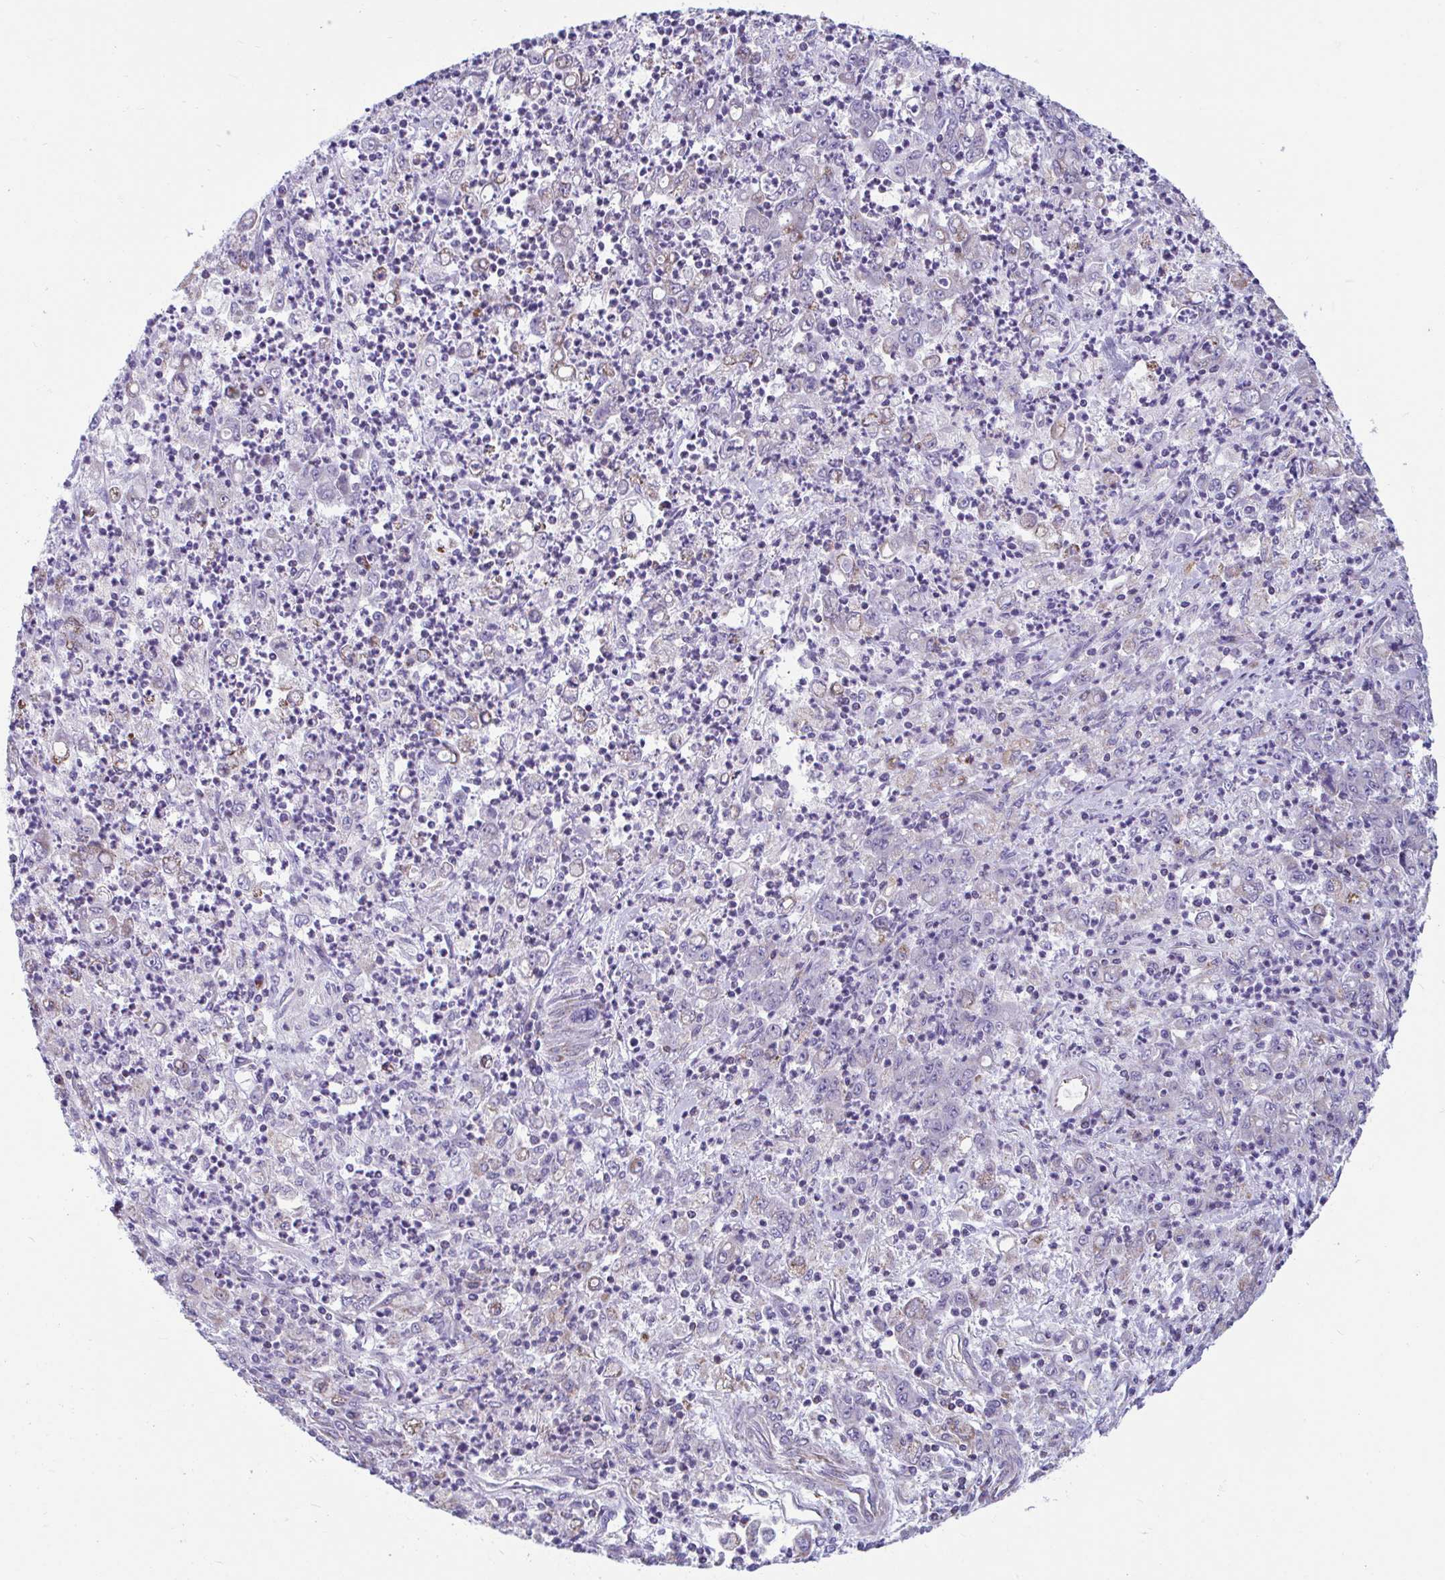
{"staining": {"intensity": "weak", "quantity": "25%-75%", "location": "cytoplasmic/membranous"}, "tissue": "stomach cancer", "cell_type": "Tumor cells", "image_type": "cancer", "snomed": [{"axis": "morphology", "description": "Adenocarcinoma, NOS"}, {"axis": "topography", "description": "Stomach, lower"}], "caption": "Stomach cancer (adenocarcinoma) stained with DAB IHC demonstrates low levels of weak cytoplasmic/membranous expression in approximately 25%-75% of tumor cells.", "gene": "OR13A1", "patient": {"sex": "female", "age": 71}}